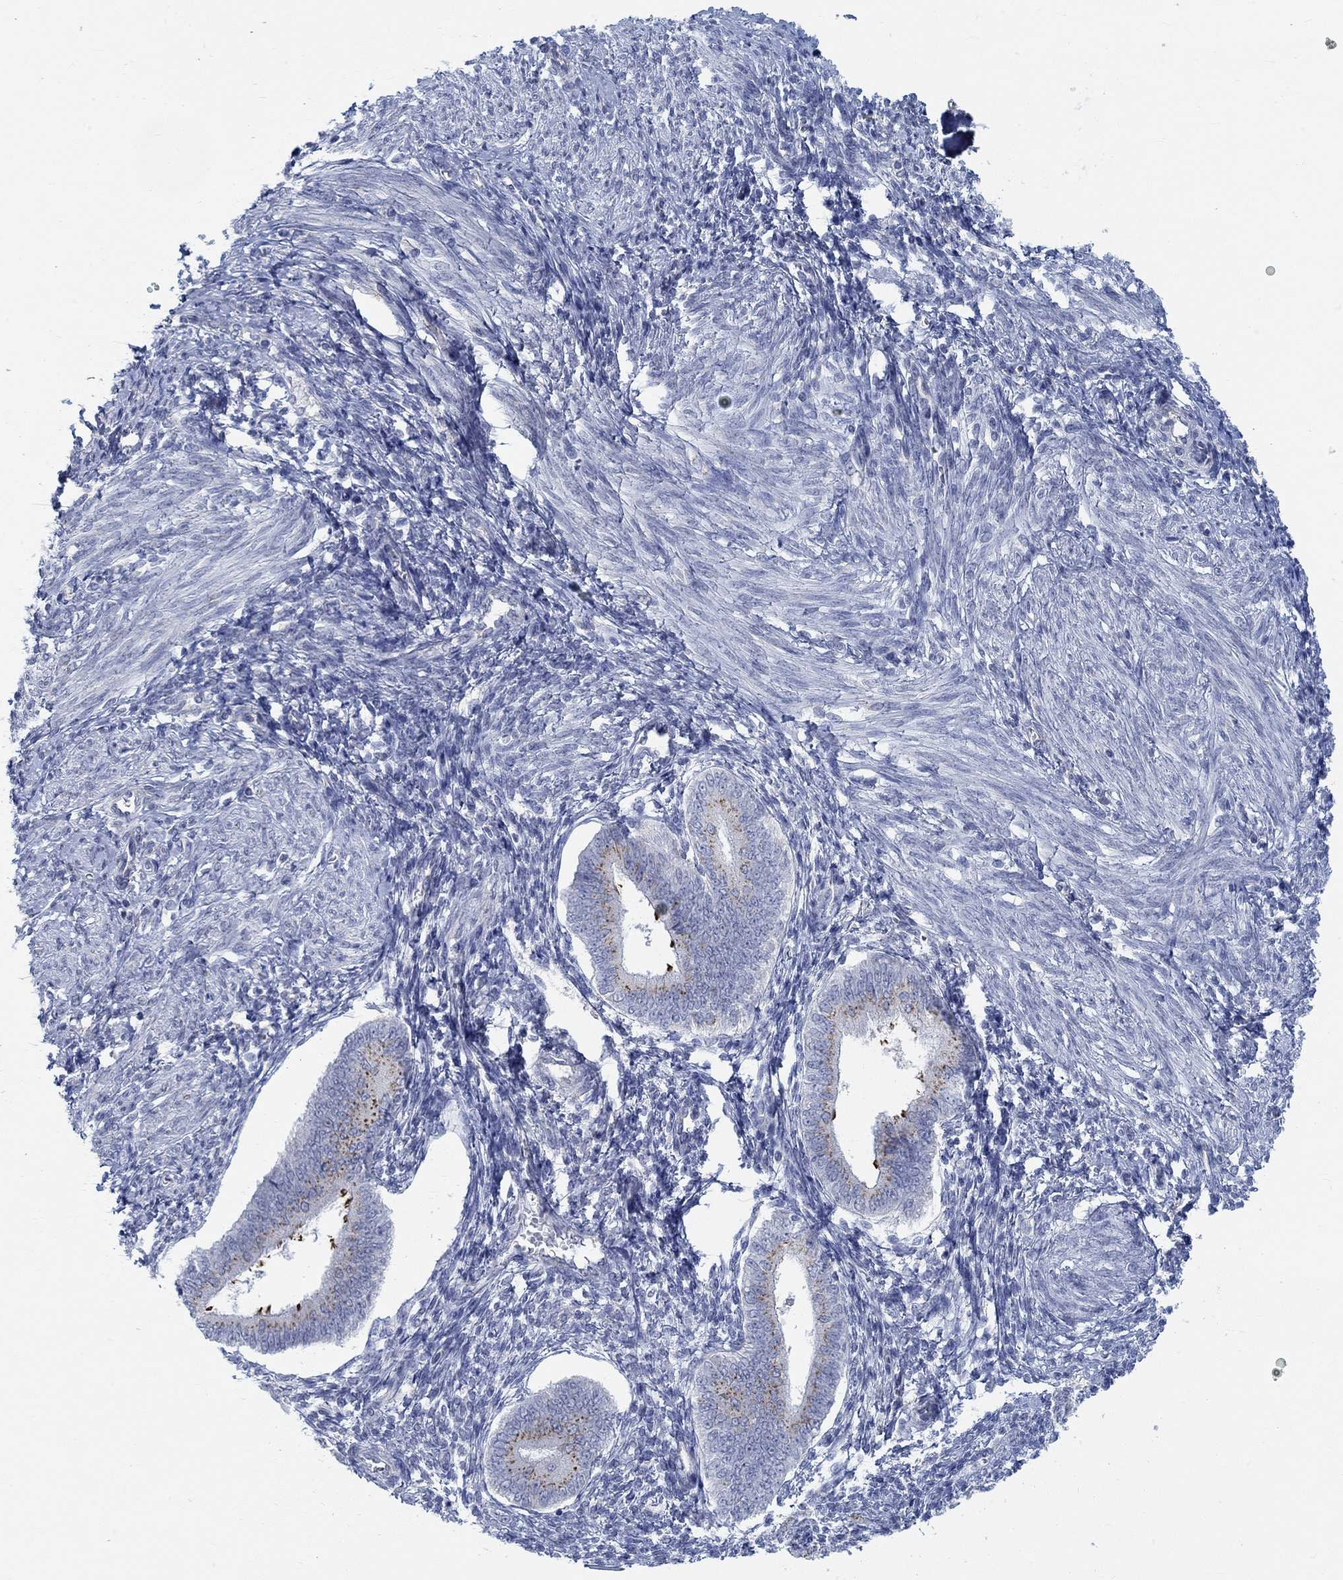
{"staining": {"intensity": "negative", "quantity": "none", "location": "none"}, "tissue": "endometrium", "cell_type": "Cells in endometrial stroma", "image_type": "normal", "snomed": [{"axis": "morphology", "description": "Normal tissue, NOS"}, {"axis": "topography", "description": "Endometrium"}], "caption": "This histopathology image is of normal endometrium stained with immunohistochemistry to label a protein in brown with the nuclei are counter-stained blue. There is no expression in cells in endometrial stroma.", "gene": "TEKT4", "patient": {"sex": "female", "age": 42}}